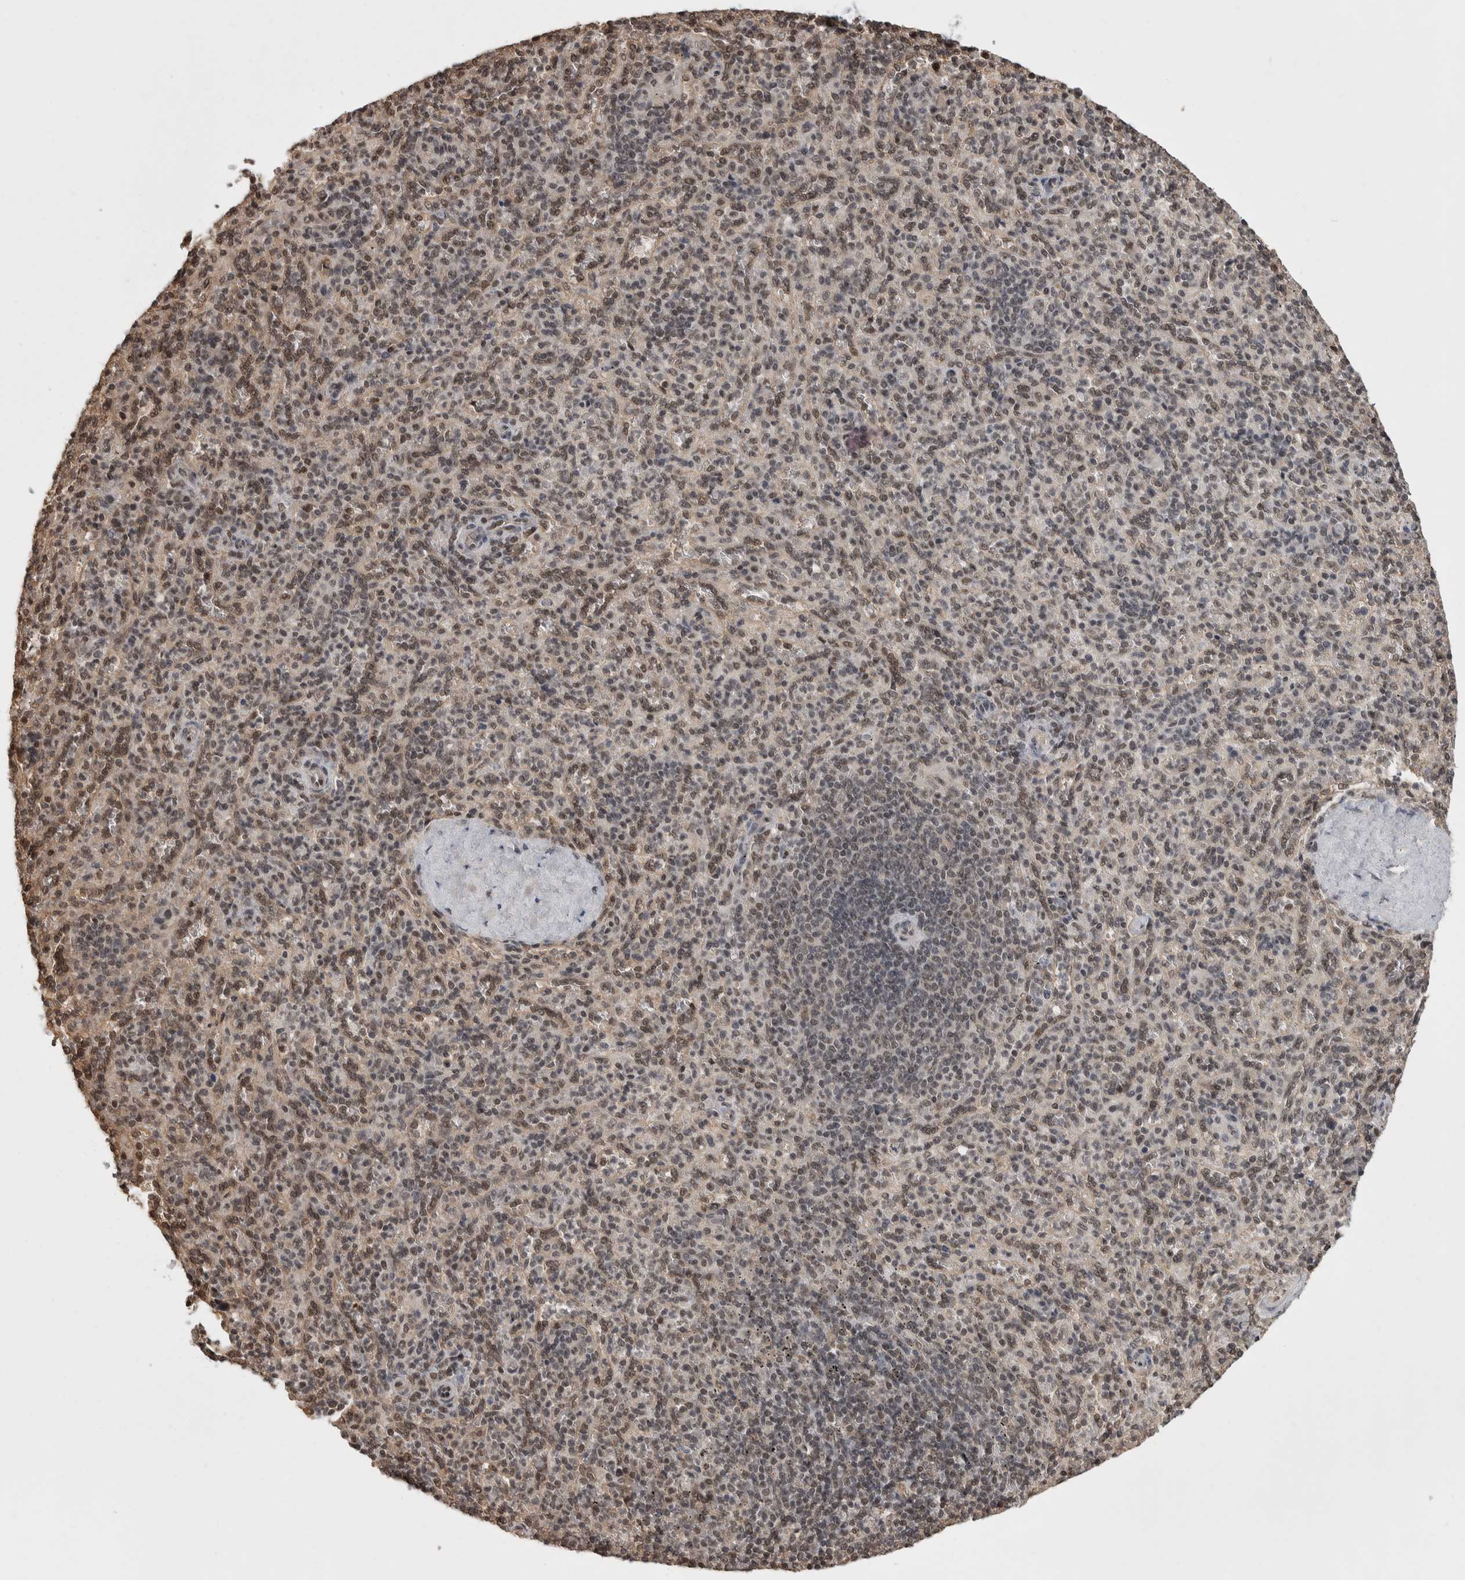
{"staining": {"intensity": "weak", "quantity": ">75%", "location": "nuclear"}, "tissue": "spleen", "cell_type": "Cells in red pulp", "image_type": "normal", "snomed": [{"axis": "morphology", "description": "Normal tissue, NOS"}, {"axis": "topography", "description": "Spleen"}], "caption": "Protein expression analysis of normal human spleen reveals weak nuclear staining in approximately >75% of cells in red pulp. The staining was performed using DAB to visualize the protein expression in brown, while the nuclei were stained in blue with hematoxylin (Magnification: 20x).", "gene": "ZNF592", "patient": {"sex": "male", "age": 36}}